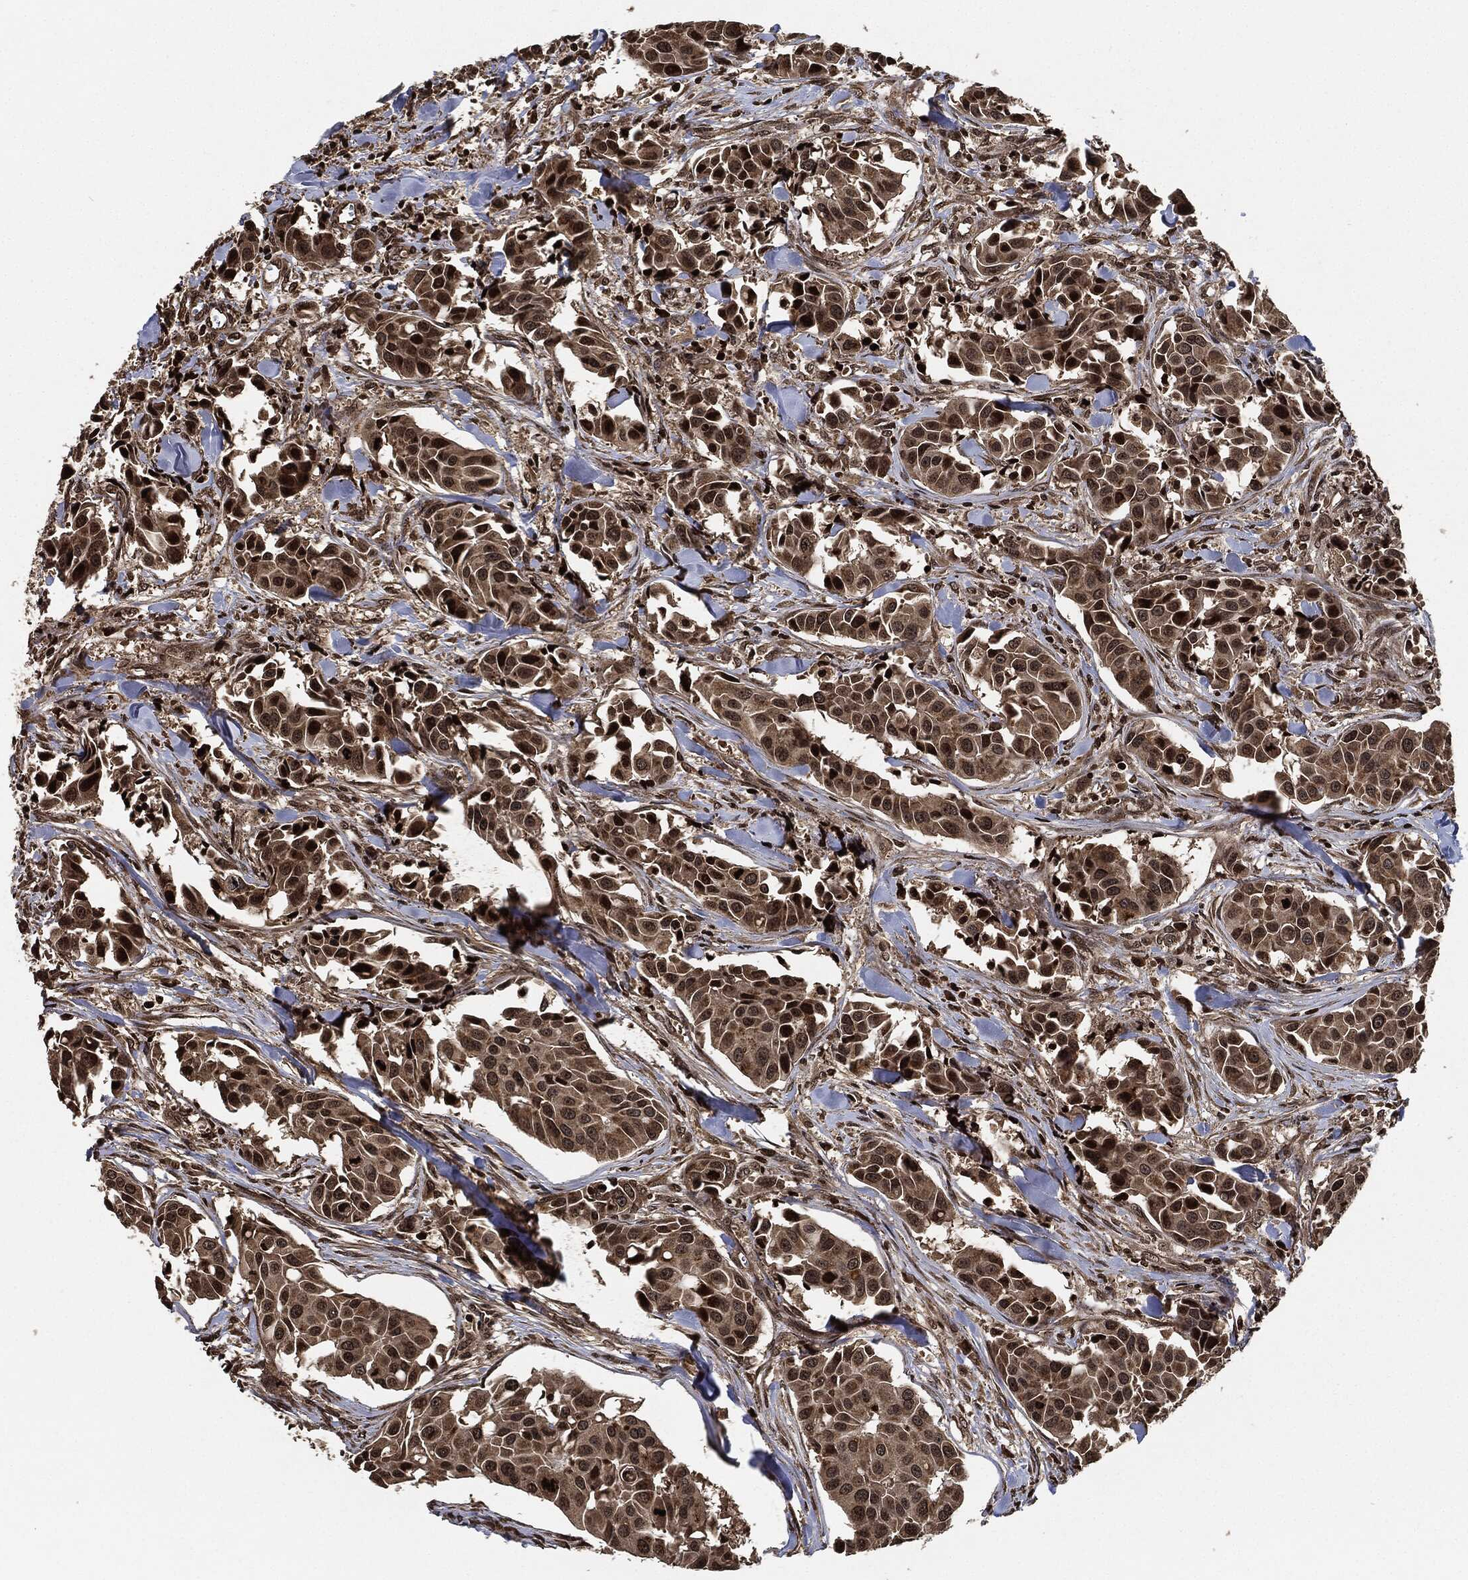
{"staining": {"intensity": "moderate", "quantity": "25%-75%", "location": "cytoplasmic/membranous,nuclear"}, "tissue": "head and neck cancer", "cell_type": "Tumor cells", "image_type": "cancer", "snomed": [{"axis": "morphology", "description": "Adenocarcinoma, NOS"}, {"axis": "topography", "description": "Head-Neck"}], "caption": "An immunohistochemistry (IHC) micrograph of neoplastic tissue is shown. Protein staining in brown shows moderate cytoplasmic/membranous and nuclear positivity in head and neck cancer (adenocarcinoma) within tumor cells.", "gene": "PDK1", "patient": {"sex": "male", "age": 76}}